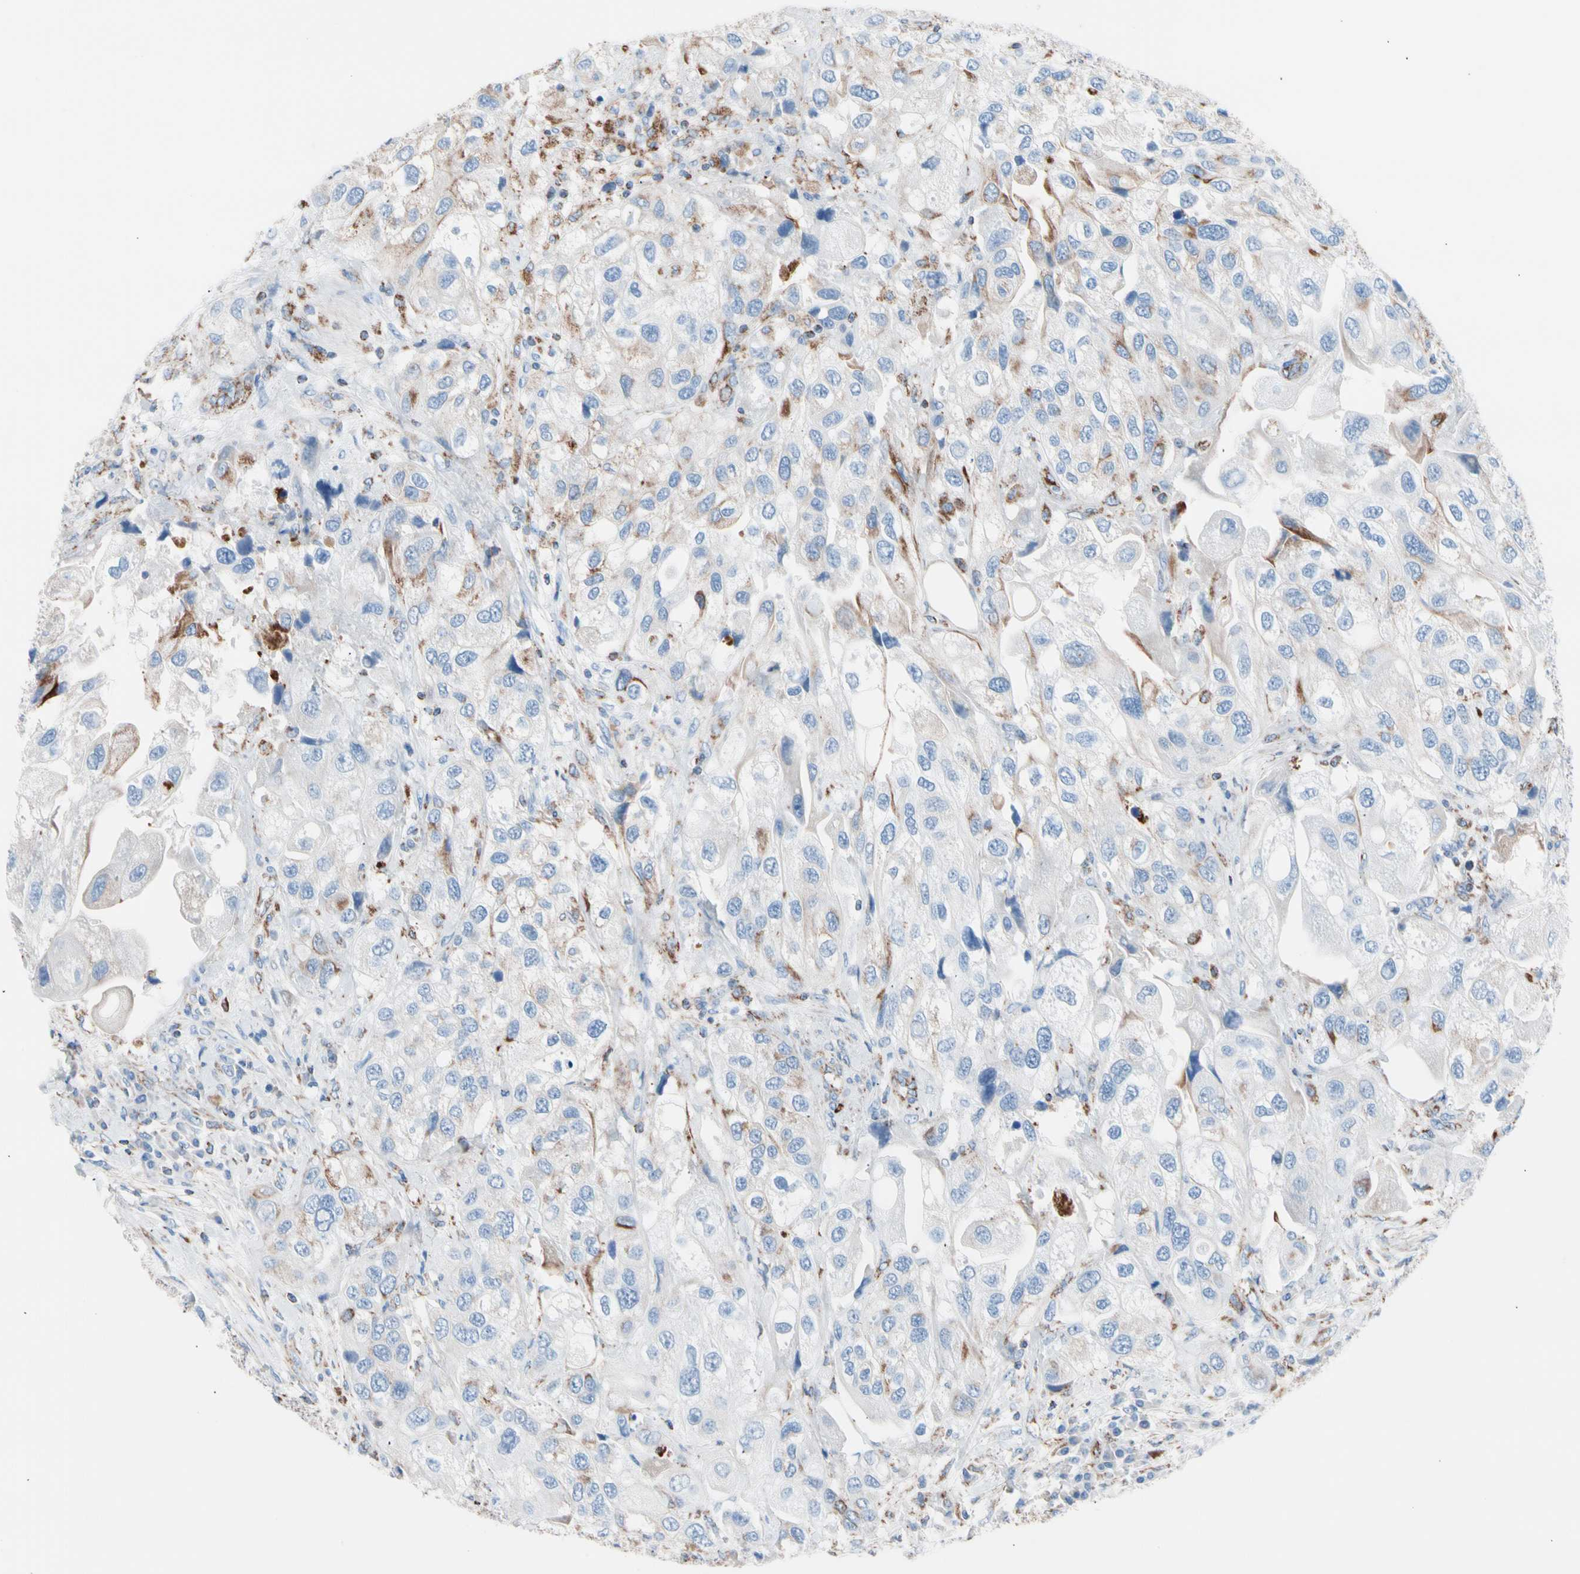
{"staining": {"intensity": "moderate", "quantity": "<25%", "location": "cytoplasmic/membranous"}, "tissue": "urothelial cancer", "cell_type": "Tumor cells", "image_type": "cancer", "snomed": [{"axis": "morphology", "description": "Urothelial carcinoma, High grade"}, {"axis": "topography", "description": "Urinary bladder"}], "caption": "A high-resolution photomicrograph shows immunohistochemistry staining of urothelial cancer, which shows moderate cytoplasmic/membranous positivity in about <25% of tumor cells.", "gene": "HK1", "patient": {"sex": "female", "age": 64}}